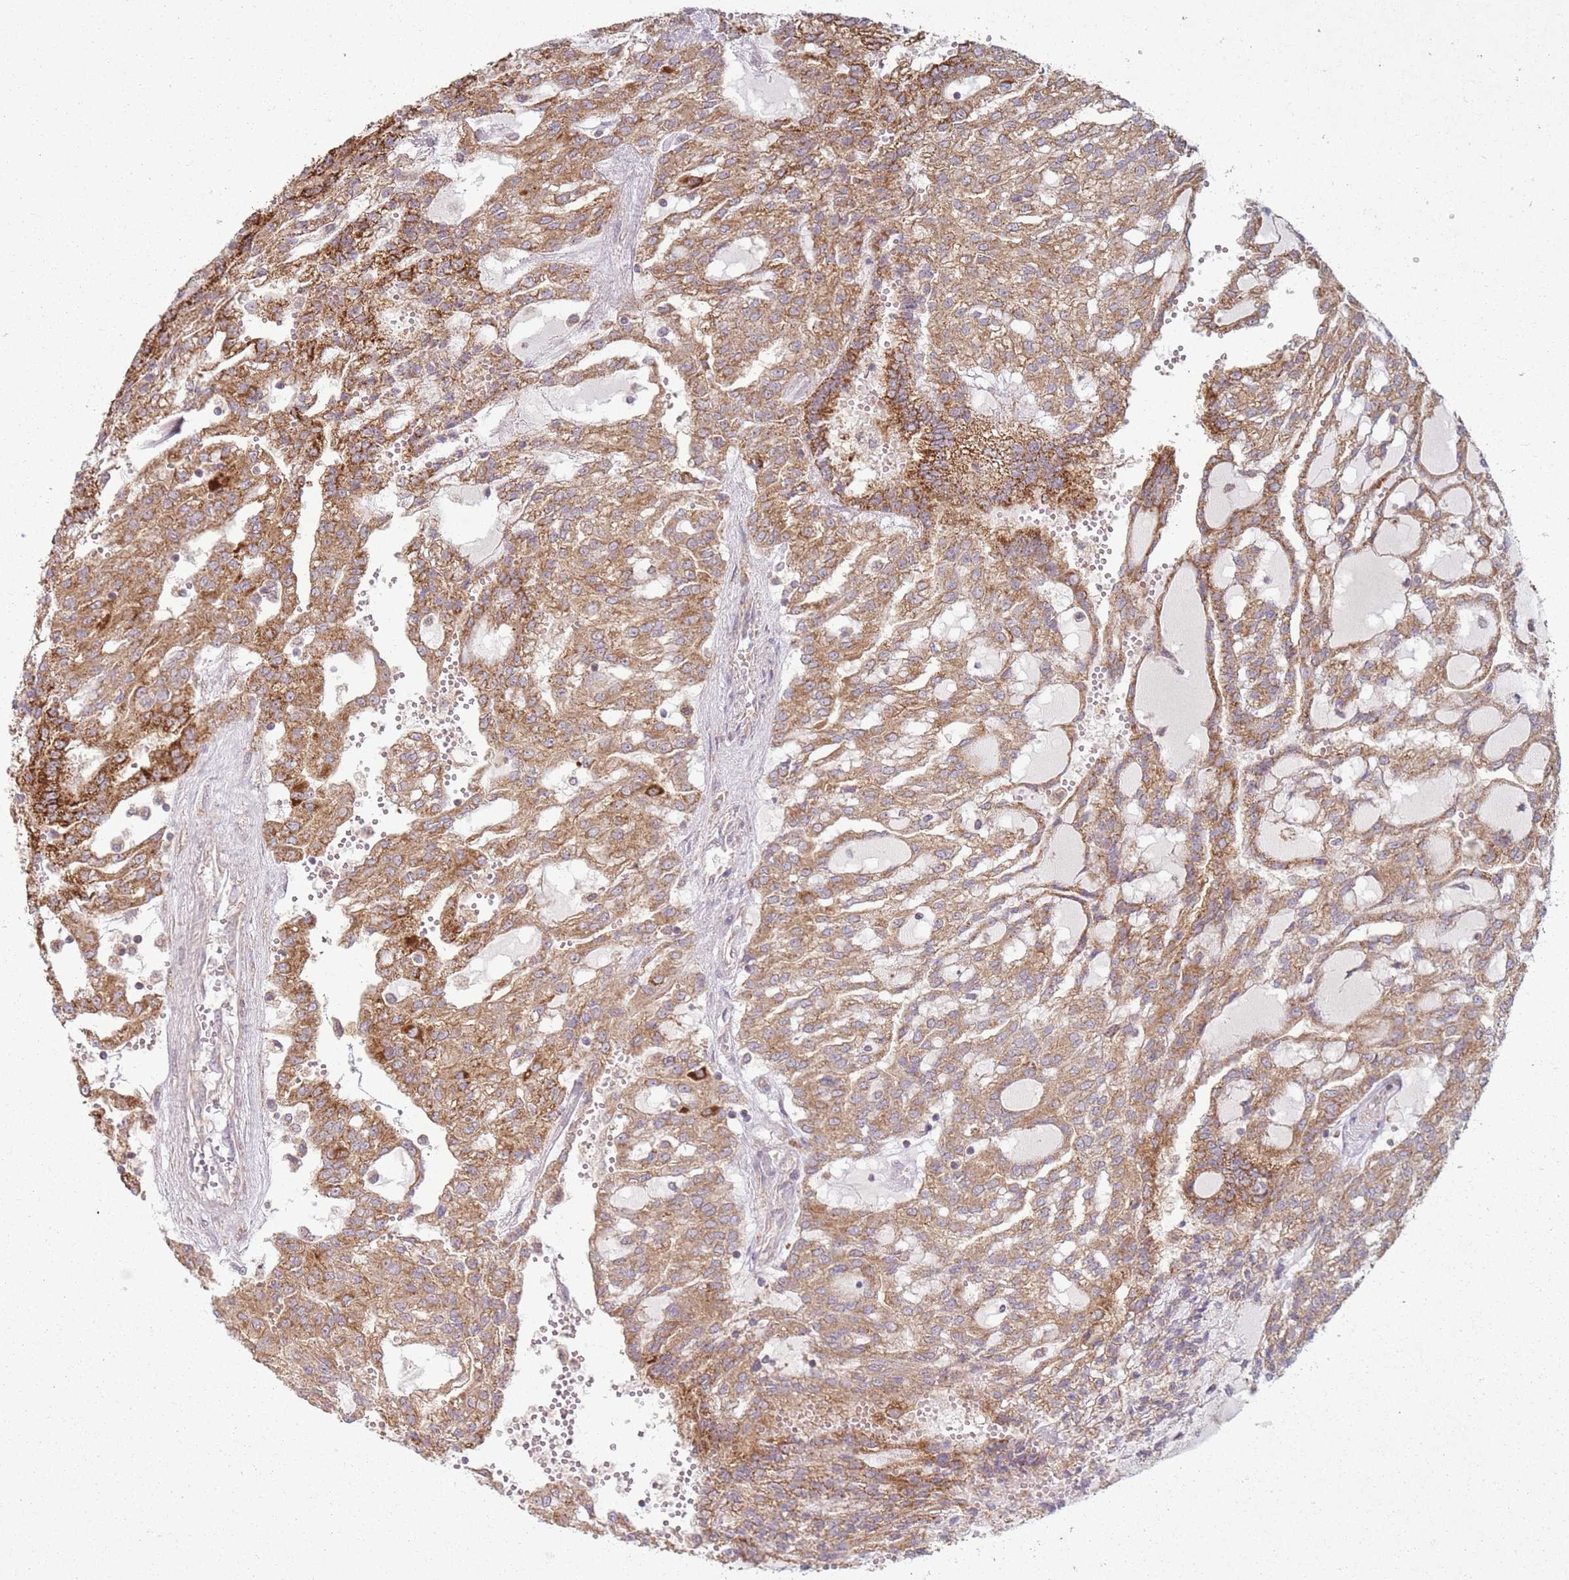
{"staining": {"intensity": "moderate", "quantity": ">75%", "location": "cytoplasmic/membranous"}, "tissue": "renal cancer", "cell_type": "Tumor cells", "image_type": "cancer", "snomed": [{"axis": "morphology", "description": "Adenocarcinoma, NOS"}, {"axis": "topography", "description": "Kidney"}], "caption": "Immunohistochemistry (IHC) micrograph of renal adenocarcinoma stained for a protein (brown), which displays medium levels of moderate cytoplasmic/membranous positivity in about >75% of tumor cells.", "gene": "OR10Q1", "patient": {"sex": "male", "age": 63}}